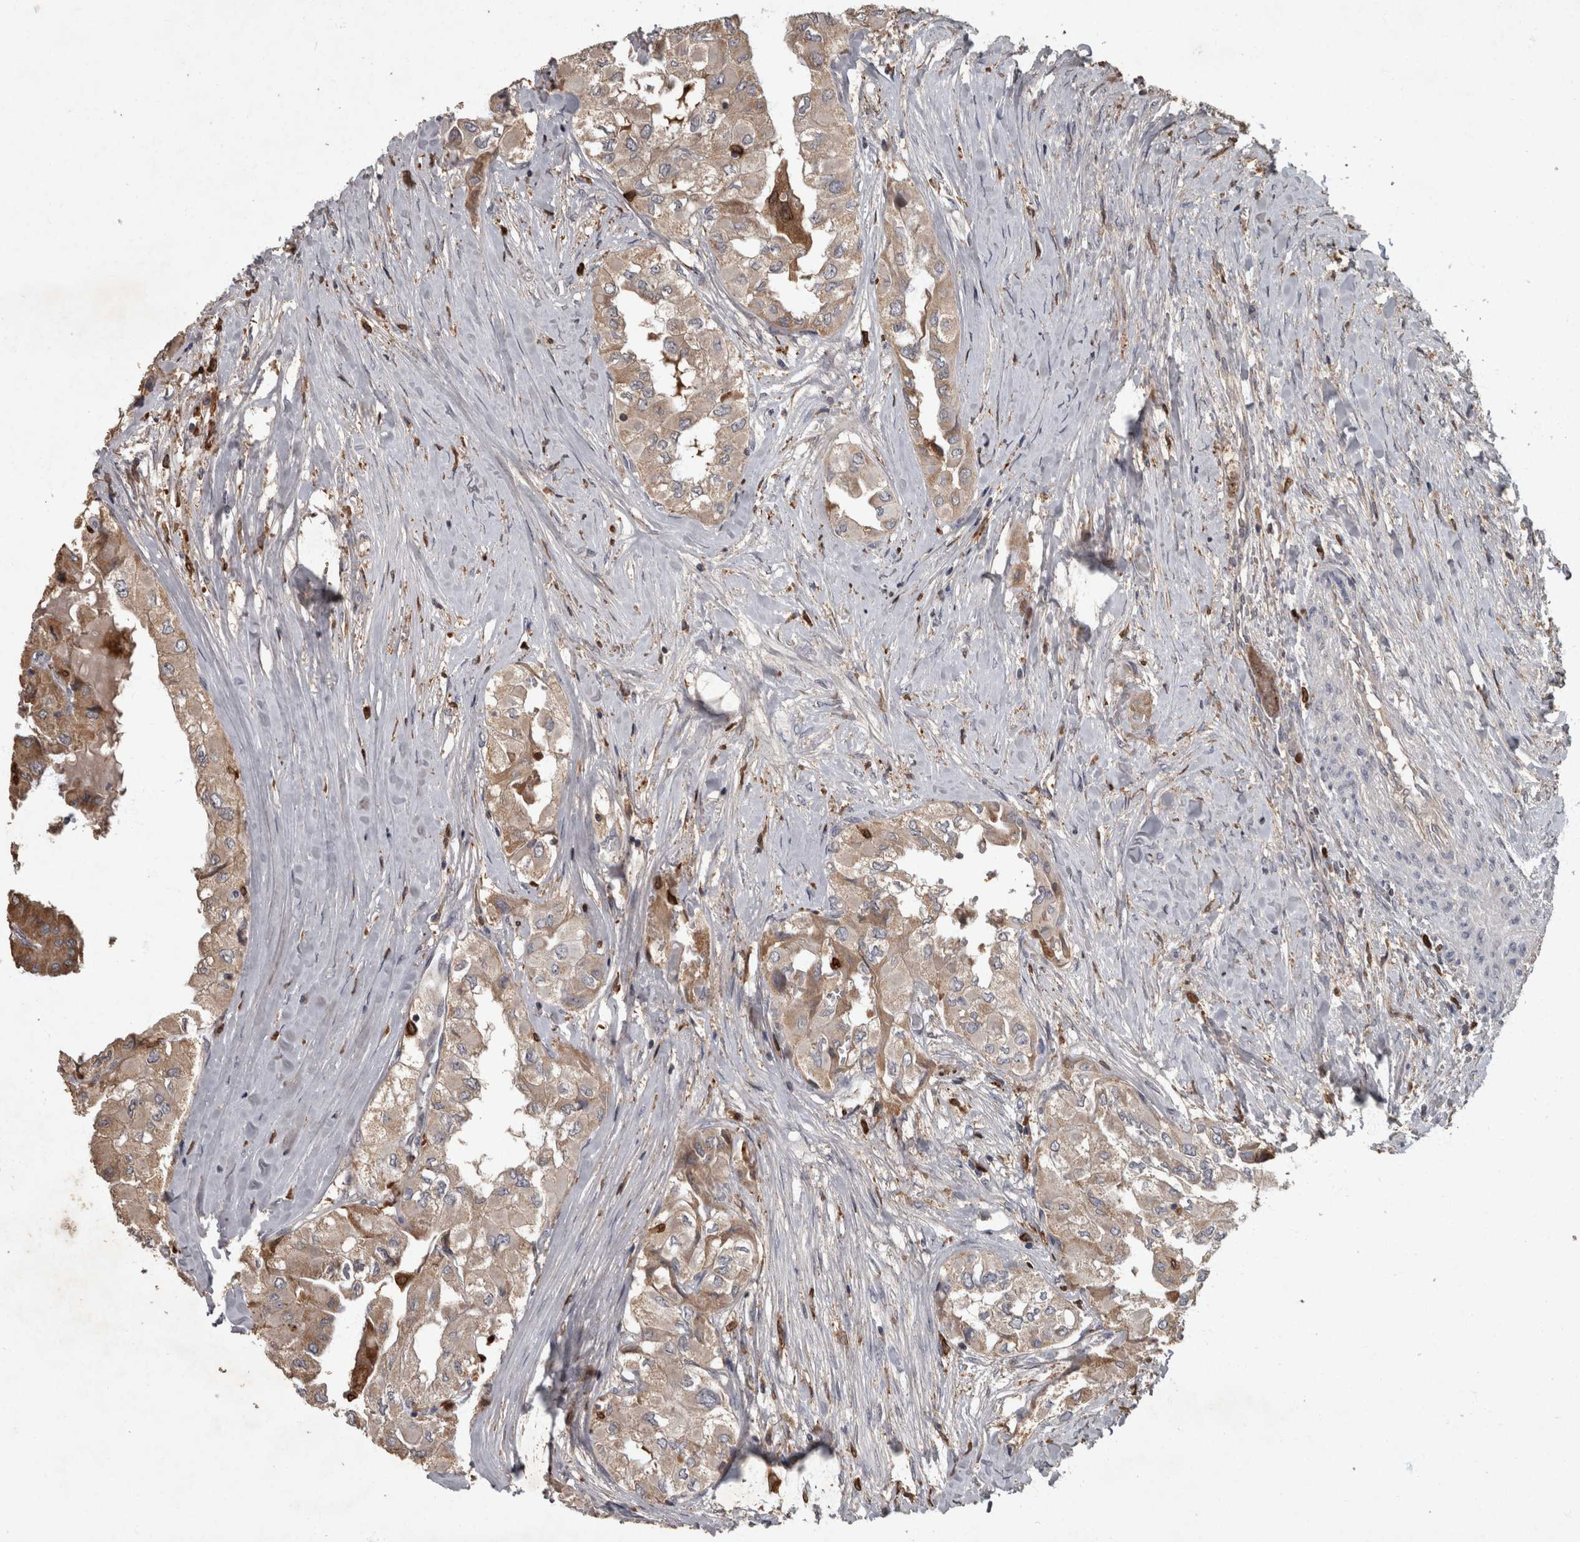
{"staining": {"intensity": "weak", "quantity": ">75%", "location": "cytoplasmic/membranous"}, "tissue": "thyroid cancer", "cell_type": "Tumor cells", "image_type": "cancer", "snomed": [{"axis": "morphology", "description": "Papillary adenocarcinoma, NOS"}, {"axis": "topography", "description": "Thyroid gland"}], "caption": "Weak cytoplasmic/membranous positivity is present in about >75% of tumor cells in thyroid papillary adenocarcinoma.", "gene": "PPP1R3C", "patient": {"sex": "female", "age": 59}}